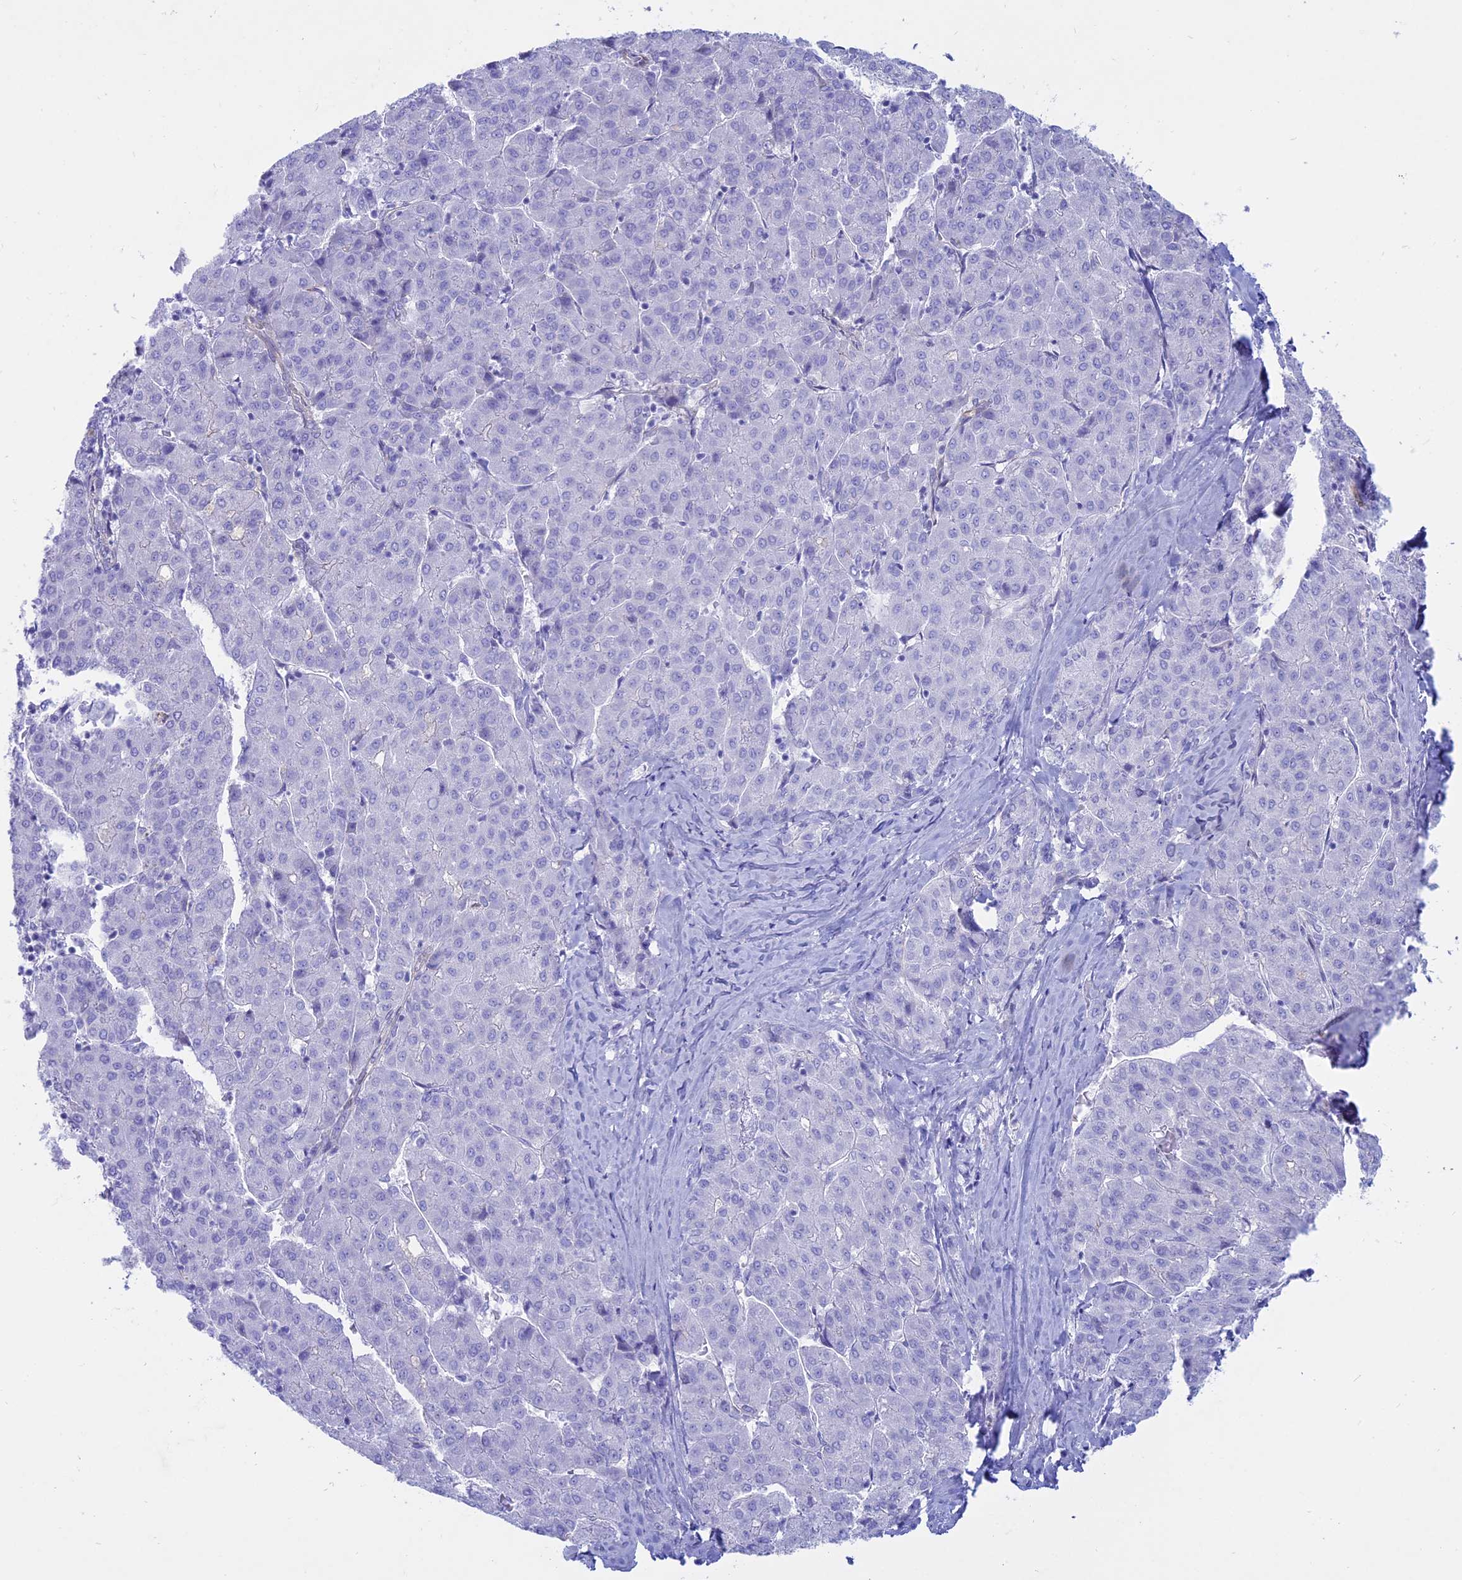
{"staining": {"intensity": "negative", "quantity": "none", "location": "none"}, "tissue": "liver cancer", "cell_type": "Tumor cells", "image_type": "cancer", "snomed": [{"axis": "morphology", "description": "Carcinoma, Hepatocellular, NOS"}, {"axis": "topography", "description": "Liver"}], "caption": "IHC image of human liver hepatocellular carcinoma stained for a protein (brown), which shows no staining in tumor cells.", "gene": "OR2AE1", "patient": {"sex": "male", "age": 65}}